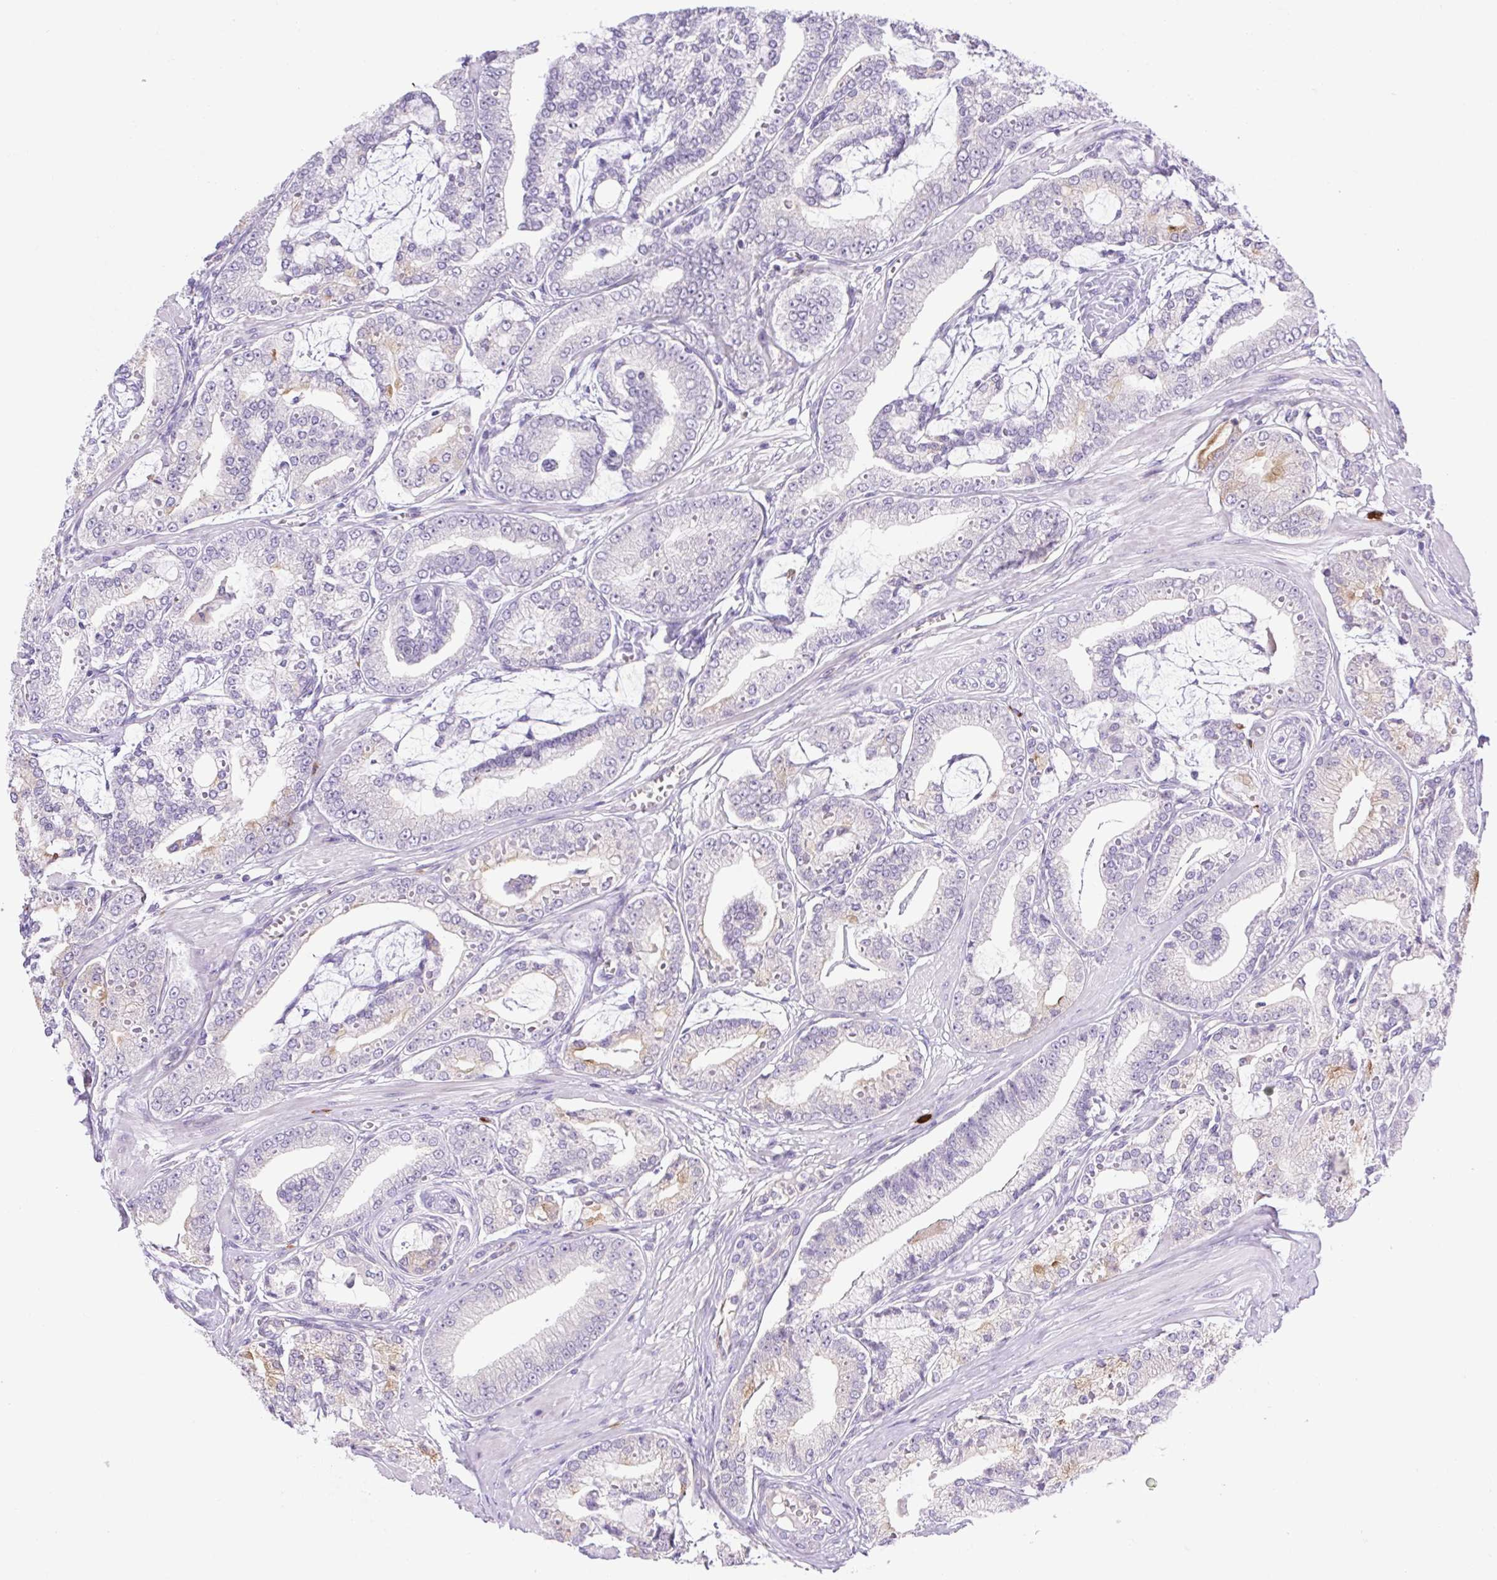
{"staining": {"intensity": "negative", "quantity": "none", "location": "none"}, "tissue": "prostate cancer", "cell_type": "Tumor cells", "image_type": "cancer", "snomed": [{"axis": "morphology", "description": "Adenocarcinoma, High grade"}, {"axis": "topography", "description": "Prostate"}], "caption": "Human high-grade adenocarcinoma (prostate) stained for a protein using immunohistochemistry (IHC) shows no positivity in tumor cells.", "gene": "FAM177B", "patient": {"sex": "male", "age": 71}}